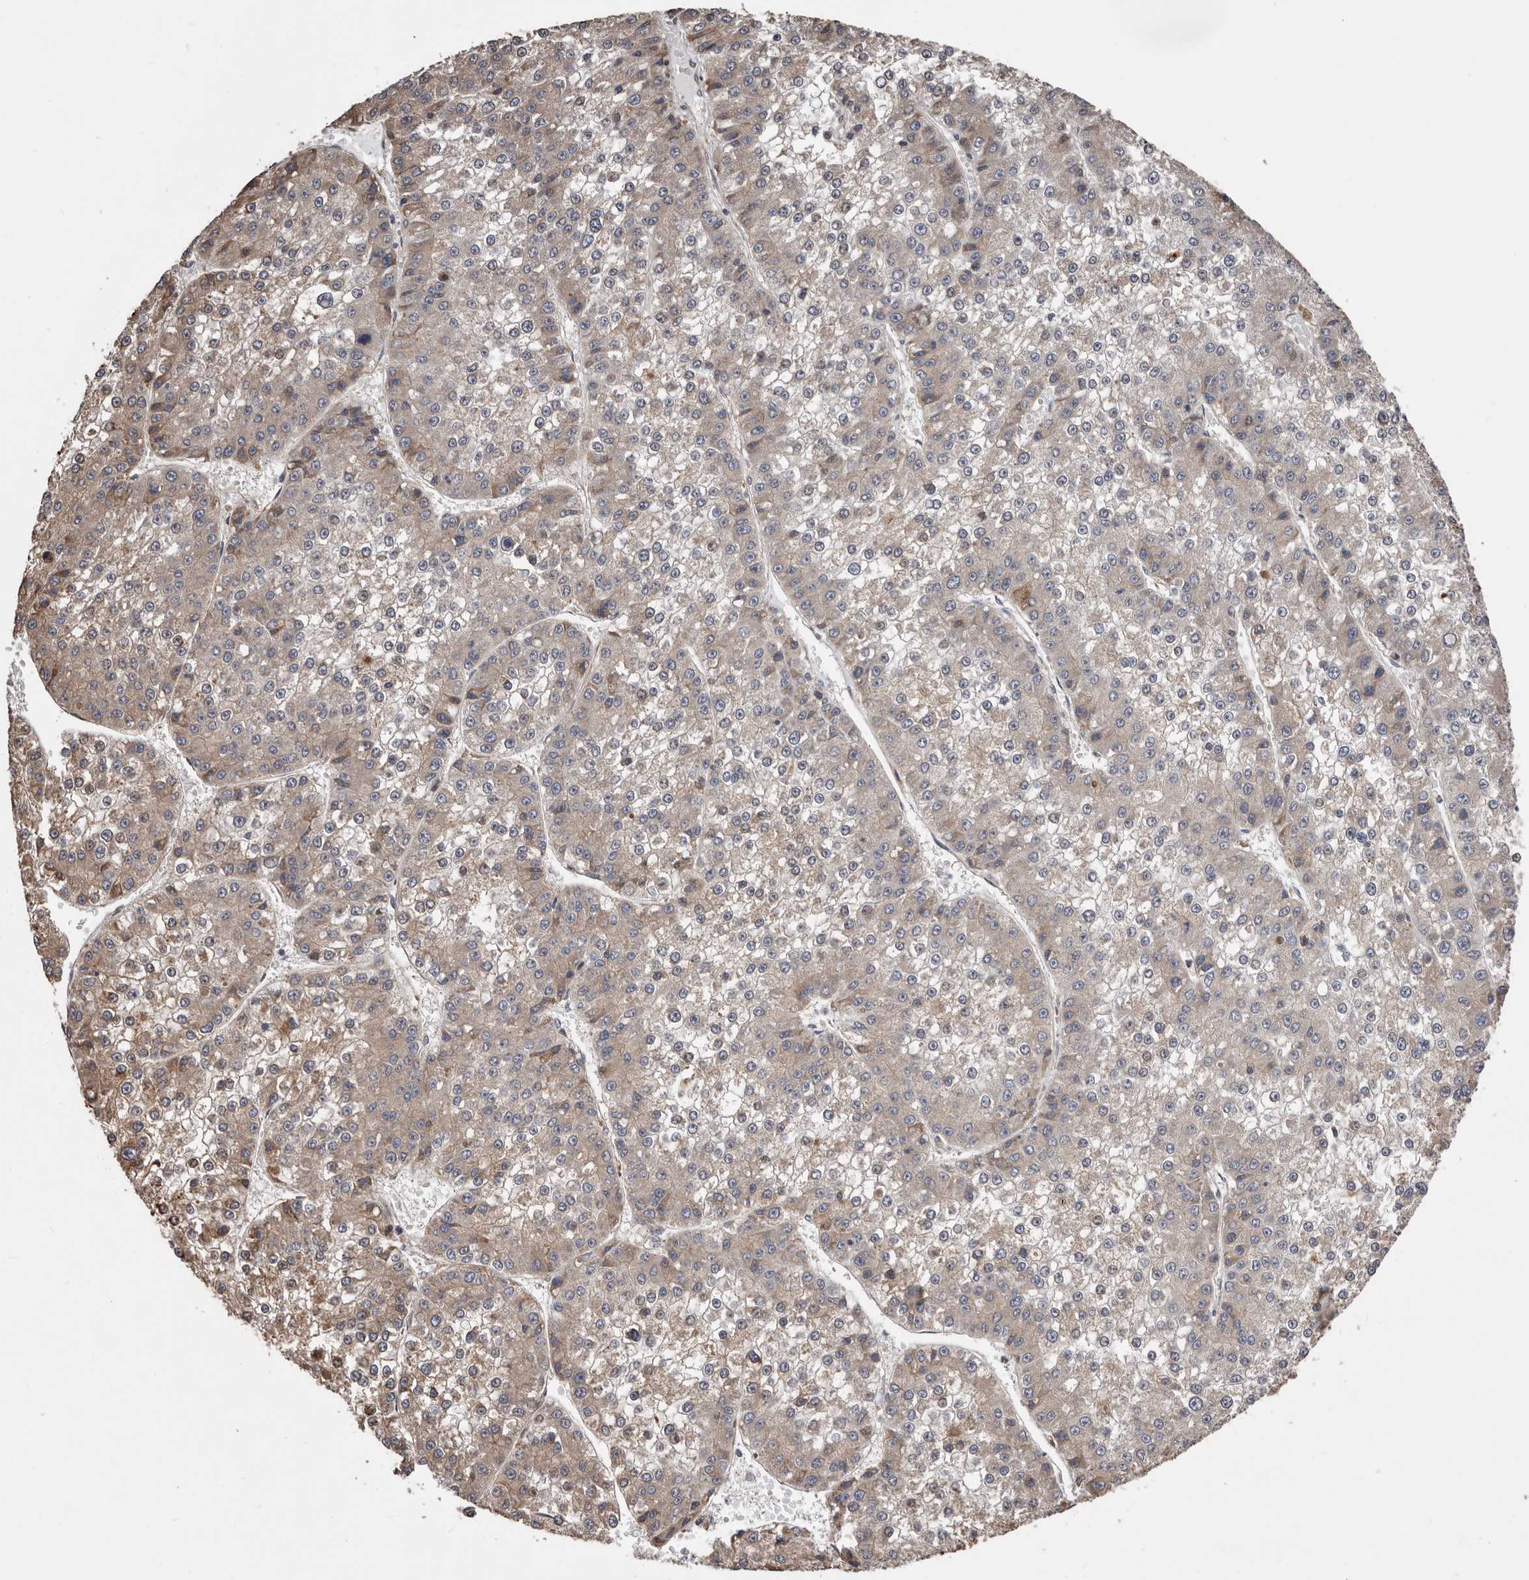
{"staining": {"intensity": "weak", "quantity": "<25%", "location": "cytoplasmic/membranous"}, "tissue": "liver cancer", "cell_type": "Tumor cells", "image_type": "cancer", "snomed": [{"axis": "morphology", "description": "Carcinoma, Hepatocellular, NOS"}, {"axis": "topography", "description": "Liver"}], "caption": "Hepatocellular carcinoma (liver) stained for a protein using immunohistochemistry exhibits no positivity tumor cells.", "gene": "CEP104", "patient": {"sex": "female", "age": 73}}